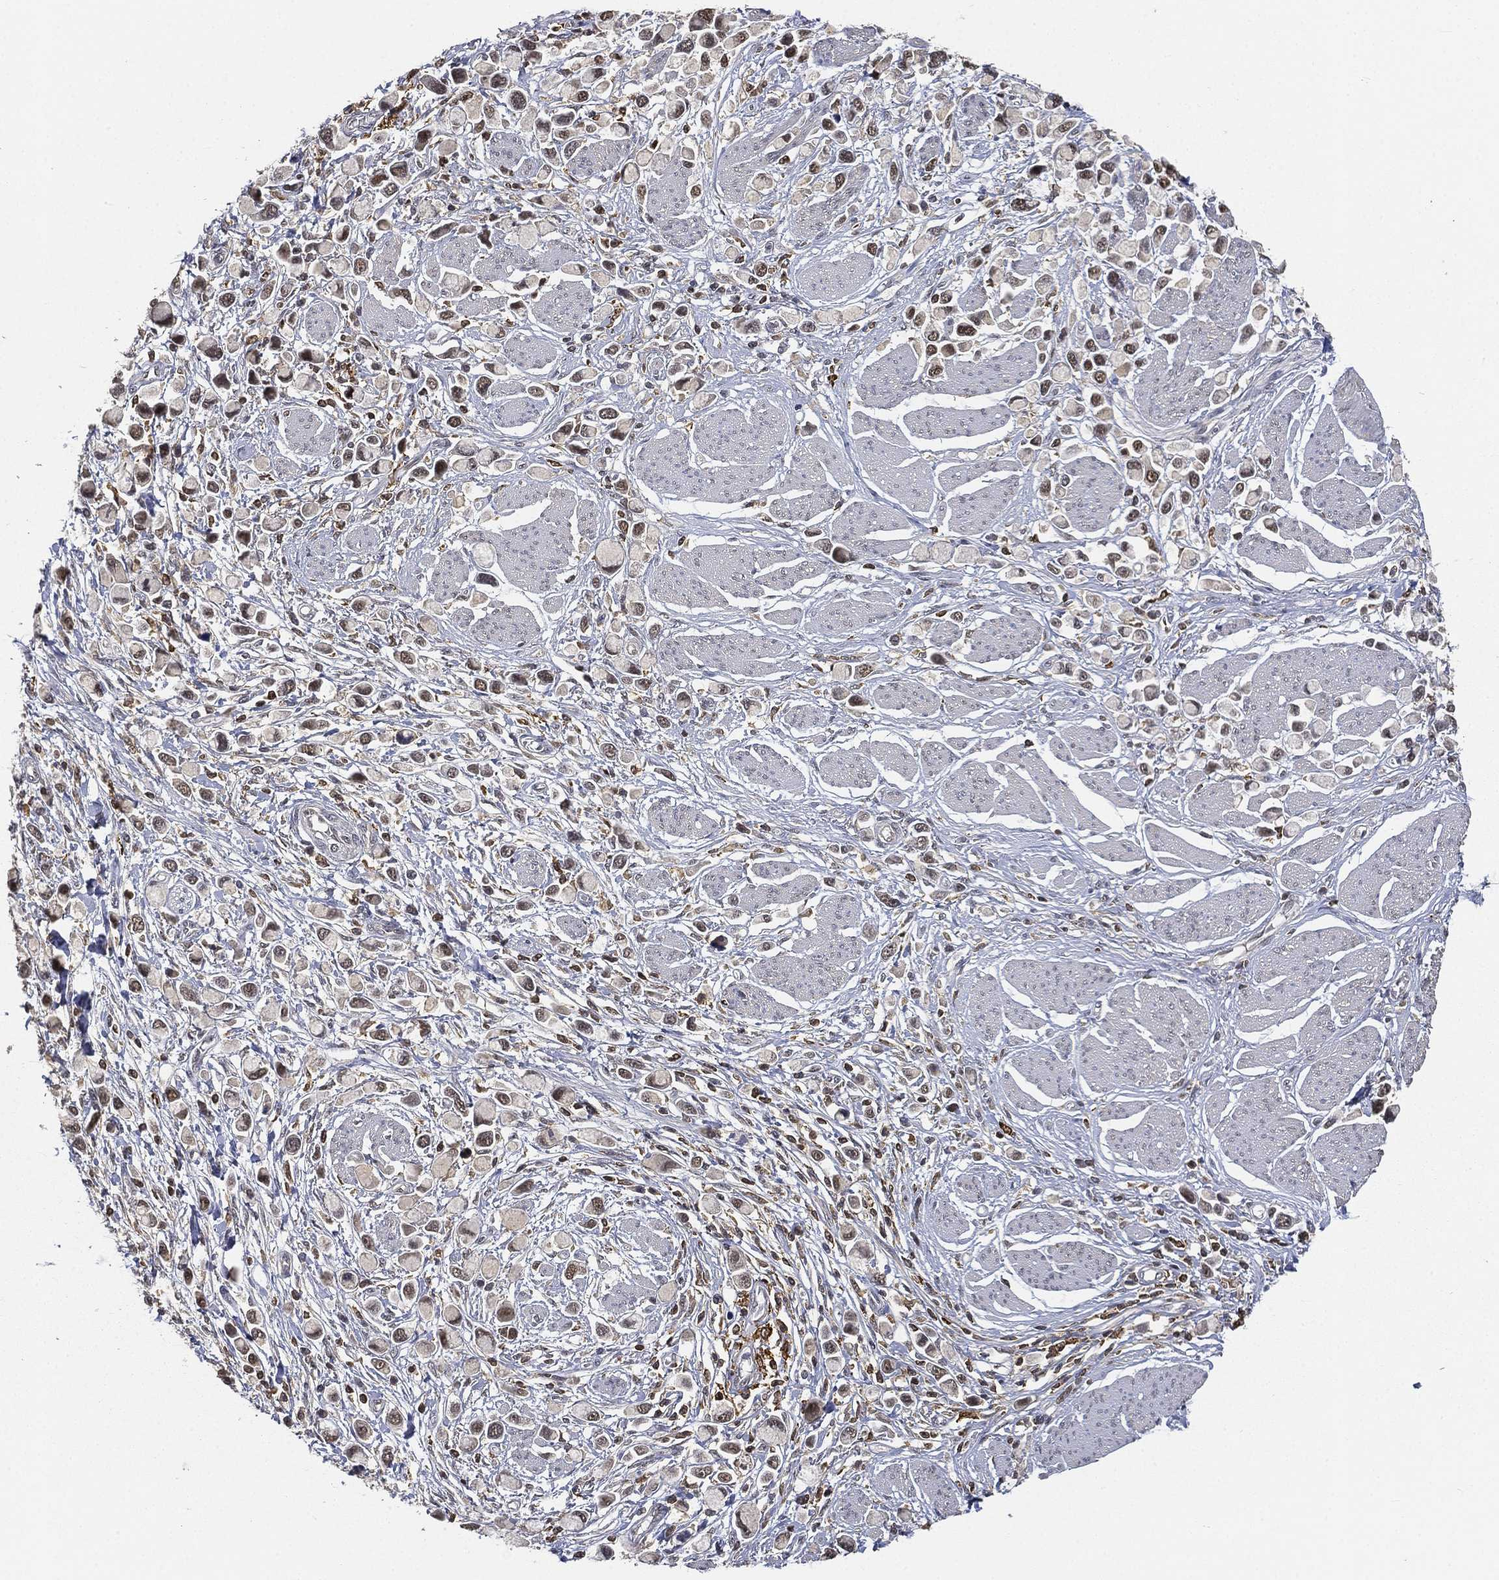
{"staining": {"intensity": "weak", "quantity": "<25%", "location": "nuclear"}, "tissue": "stomach cancer", "cell_type": "Tumor cells", "image_type": "cancer", "snomed": [{"axis": "morphology", "description": "Adenocarcinoma, NOS"}, {"axis": "topography", "description": "Stomach"}], "caption": "Adenocarcinoma (stomach) was stained to show a protein in brown. There is no significant positivity in tumor cells. (Brightfield microscopy of DAB (3,3'-diaminobenzidine) immunohistochemistry at high magnification).", "gene": "WDR26", "patient": {"sex": "female", "age": 81}}